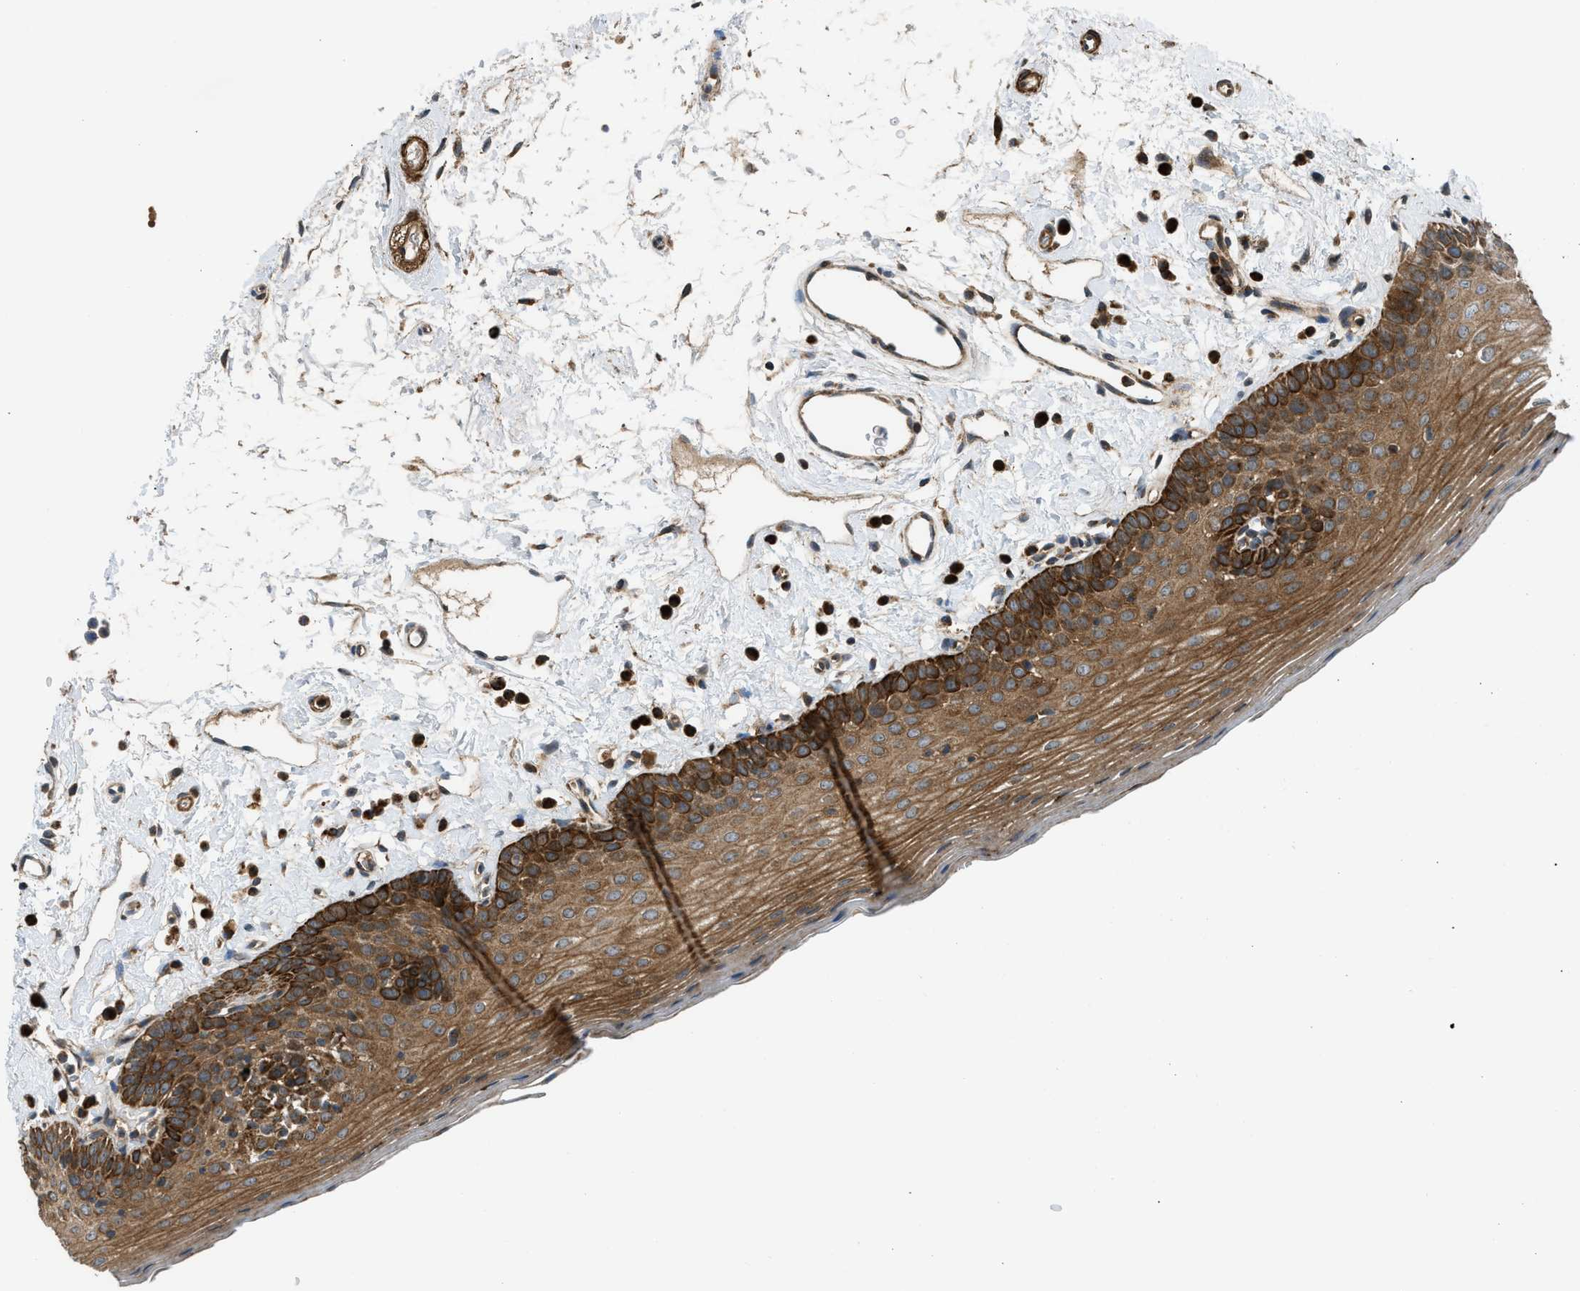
{"staining": {"intensity": "moderate", "quantity": ">75%", "location": "cytoplasmic/membranous"}, "tissue": "oral mucosa", "cell_type": "Squamous epithelial cells", "image_type": "normal", "snomed": [{"axis": "morphology", "description": "Normal tissue, NOS"}, {"axis": "topography", "description": "Oral tissue"}], "caption": "Brown immunohistochemical staining in unremarkable human oral mucosa displays moderate cytoplasmic/membranous positivity in about >75% of squamous epithelial cells. (DAB (3,3'-diaminobenzidine) IHC with brightfield microscopy, high magnification).", "gene": "SESN2", "patient": {"sex": "male", "age": 66}}